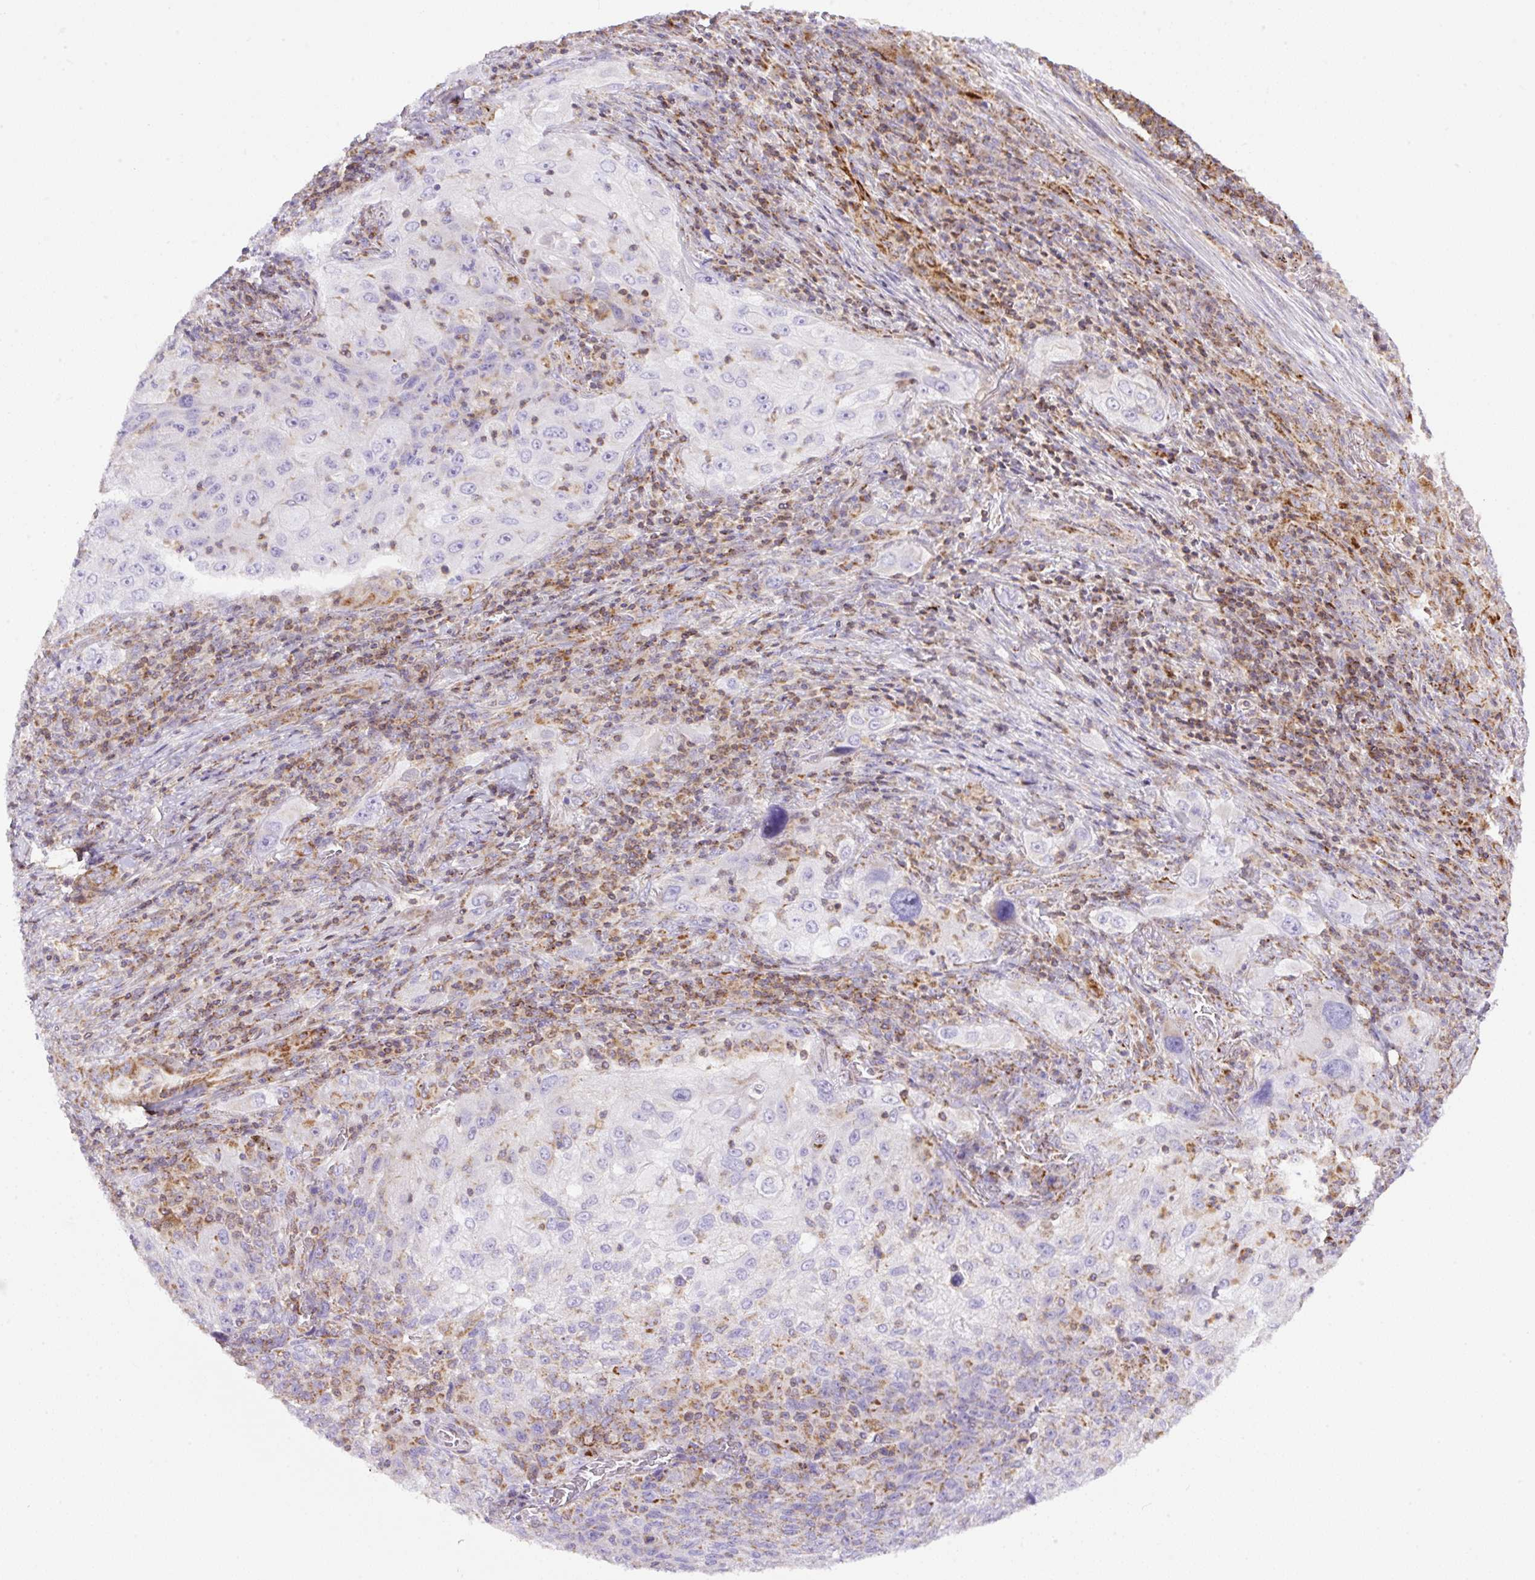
{"staining": {"intensity": "negative", "quantity": "none", "location": "none"}, "tissue": "lung cancer", "cell_type": "Tumor cells", "image_type": "cancer", "snomed": [{"axis": "morphology", "description": "Squamous cell carcinoma, NOS"}, {"axis": "topography", "description": "Lung"}], "caption": "Immunohistochemistry photomicrograph of lung cancer (squamous cell carcinoma) stained for a protein (brown), which shows no expression in tumor cells.", "gene": "NF1", "patient": {"sex": "female", "age": 69}}